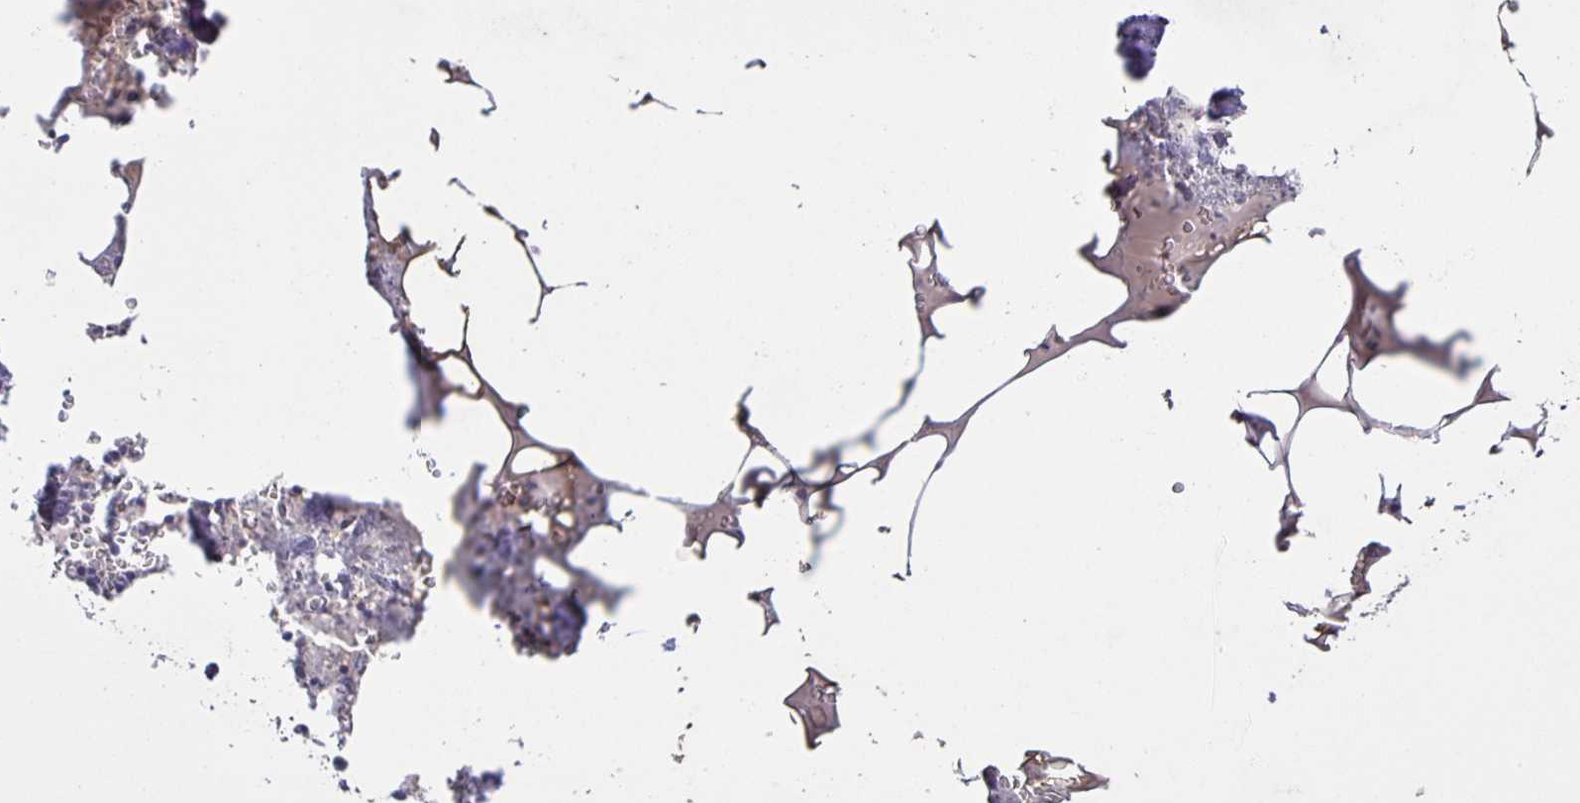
{"staining": {"intensity": "negative", "quantity": "none", "location": "none"}, "tissue": "bone marrow", "cell_type": "Hematopoietic cells", "image_type": "normal", "snomed": [{"axis": "morphology", "description": "Normal tissue, NOS"}, {"axis": "topography", "description": "Bone marrow"}], "caption": "This is an immunohistochemistry (IHC) micrograph of normal bone marrow. There is no staining in hematopoietic cells.", "gene": "SRCIN1", "patient": {"sex": "male", "age": 54}}